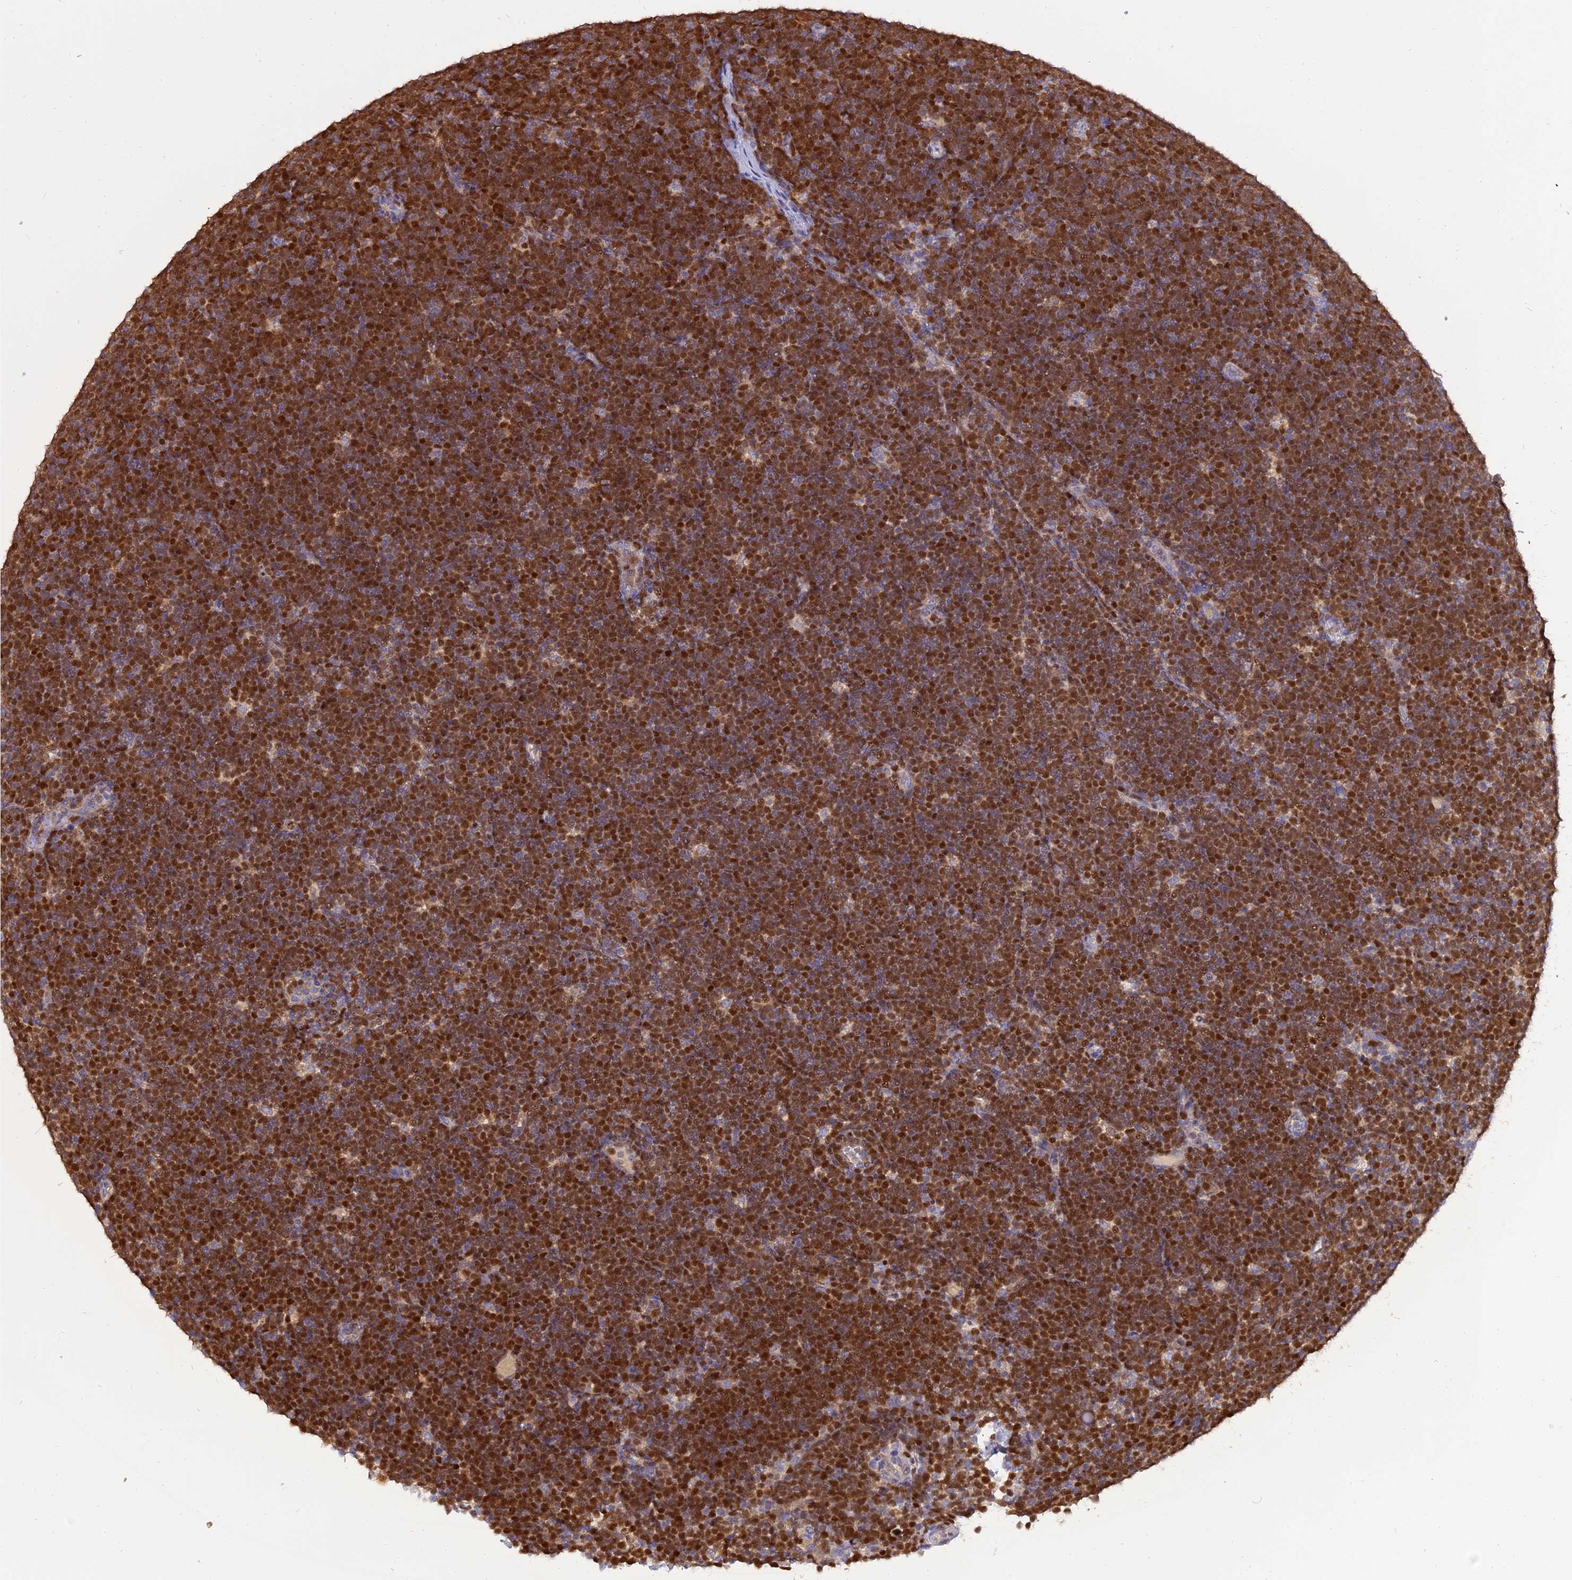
{"staining": {"intensity": "strong", "quantity": ">75%", "location": "nuclear"}, "tissue": "lymphoma", "cell_type": "Tumor cells", "image_type": "cancer", "snomed": [{"axis": "morphology", "description": "Malignant lymphoma, non-Hodgkin's type, High grade"}, {"axis": "topography", "description": "Lymph node"}], "caption": "This image exhibits IHC staining of human malignant lymphoma, non-Hodgkin's type (high-grade), with high strong nuclear expression in approximately >75% of tumor cells.", "gene": "CENPV", "patient": {"sex": "male", "age": 13}}